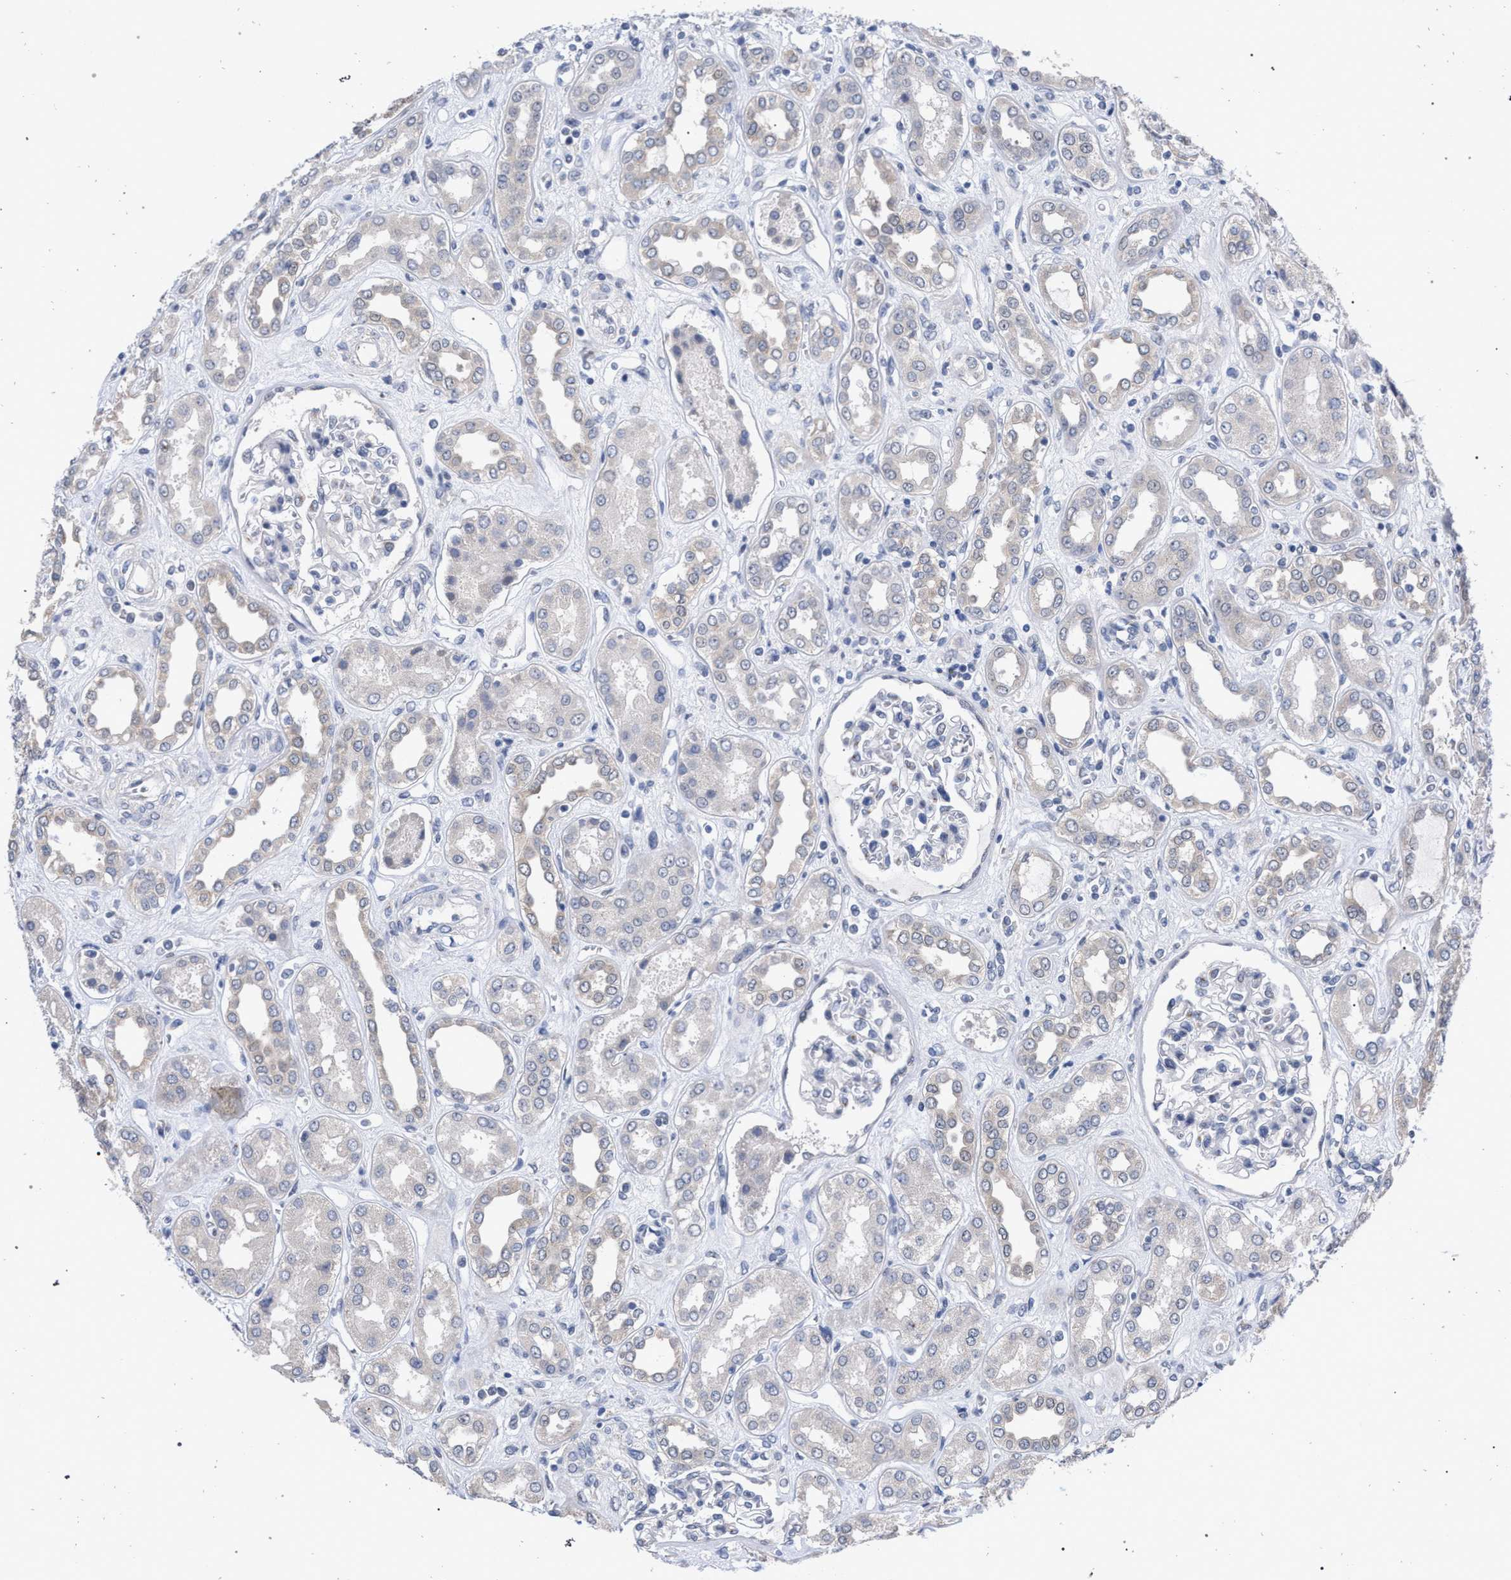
{"staining": {"intensity": "weak", "quantity": "<25%", "location": "cytoplasmic/membranous"}, "tissue": "kidney", "cell_type": "Cells in glomeruli", "image_type": "normal", "snomed": [{"axis": "morphology", "description": "Normal tissue, NOS"}, {"axis": "topography", "description": "Kidney"}], "caption": "There is no significant staining in cells in glomeruli of kidney. (IHC, brightfield microscopy, high magnification).", "gene": "GOLGA2", "patient": {"sex": "male", "age": 59}}